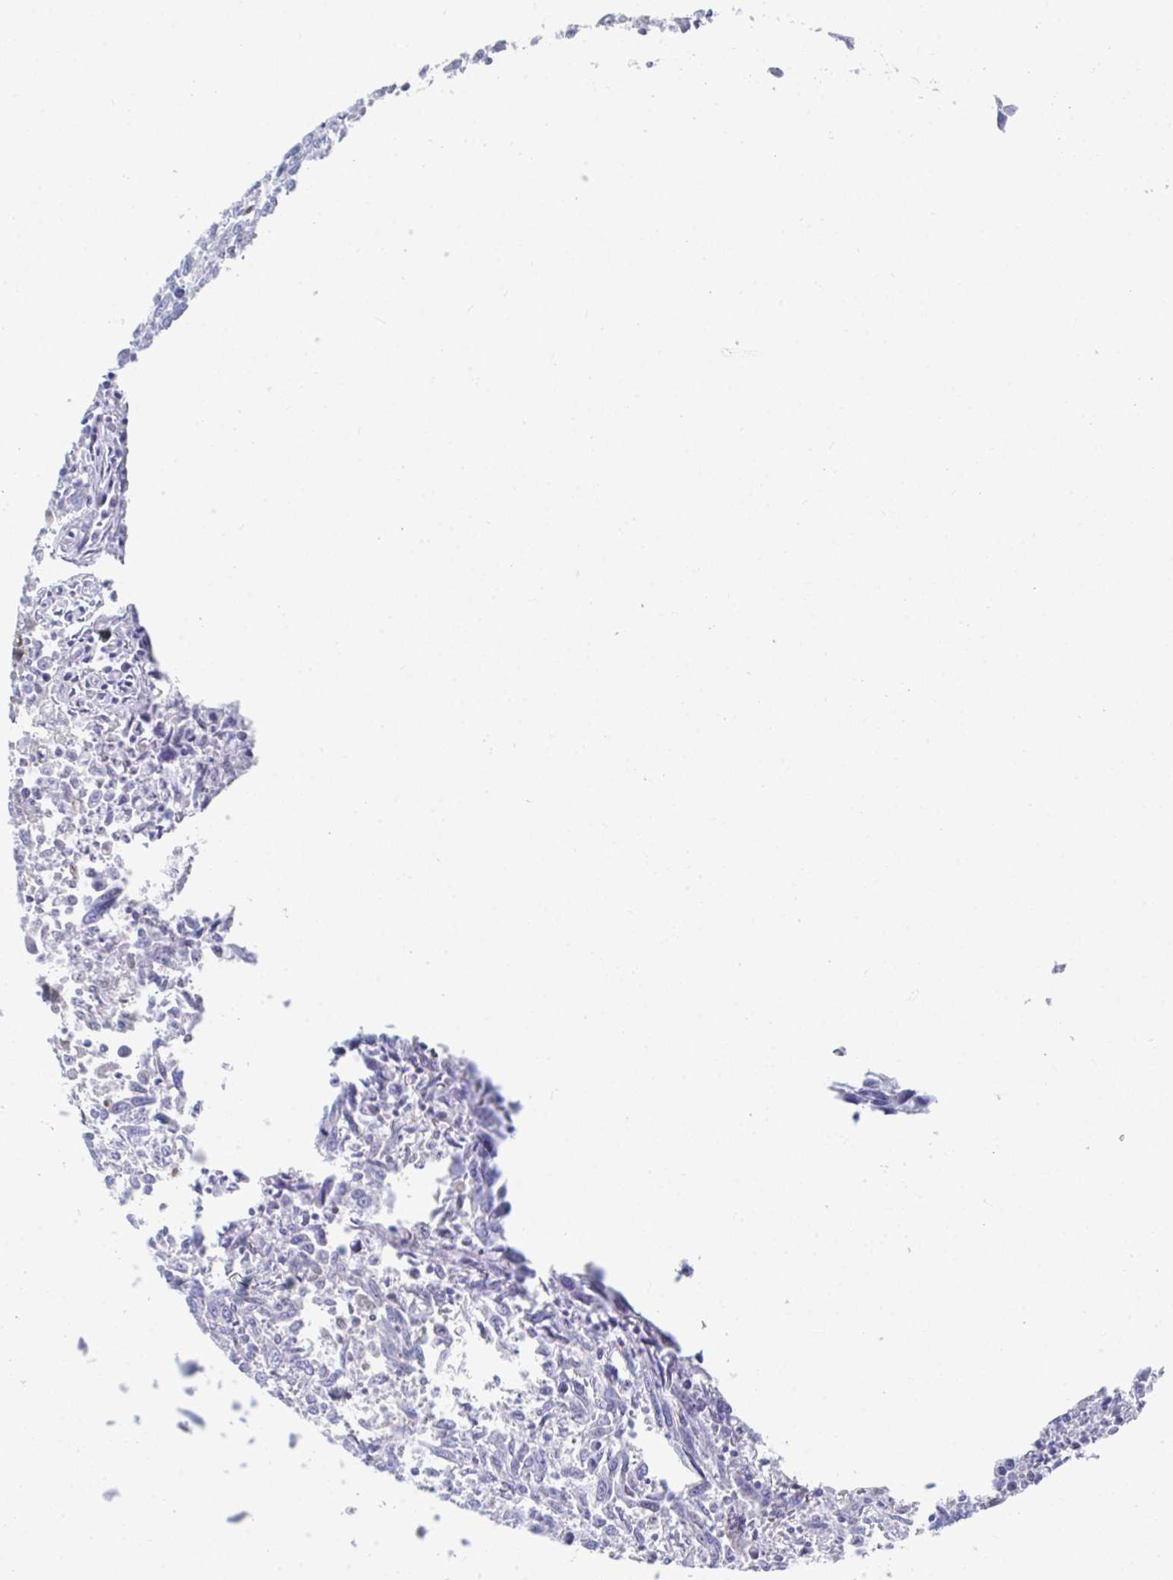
{"staining": {"intensity": "negative", "quantity": "none", "location": "none"}, "tissue": "breast cancer", "cell_type": "Tumor cells", "image_type": "cancer", "snomed": [{"axis": "morphology", "description": "Duct carcinoma"}, {"axis": "topography", "description": "Breast"}], "caption": "This is an immunohistochemistry (IHC) image of breast cancer. There is no staining in tumor cells.", "gene": "TNFAIP6", "patient": {"sex": "female", "age": 50}}